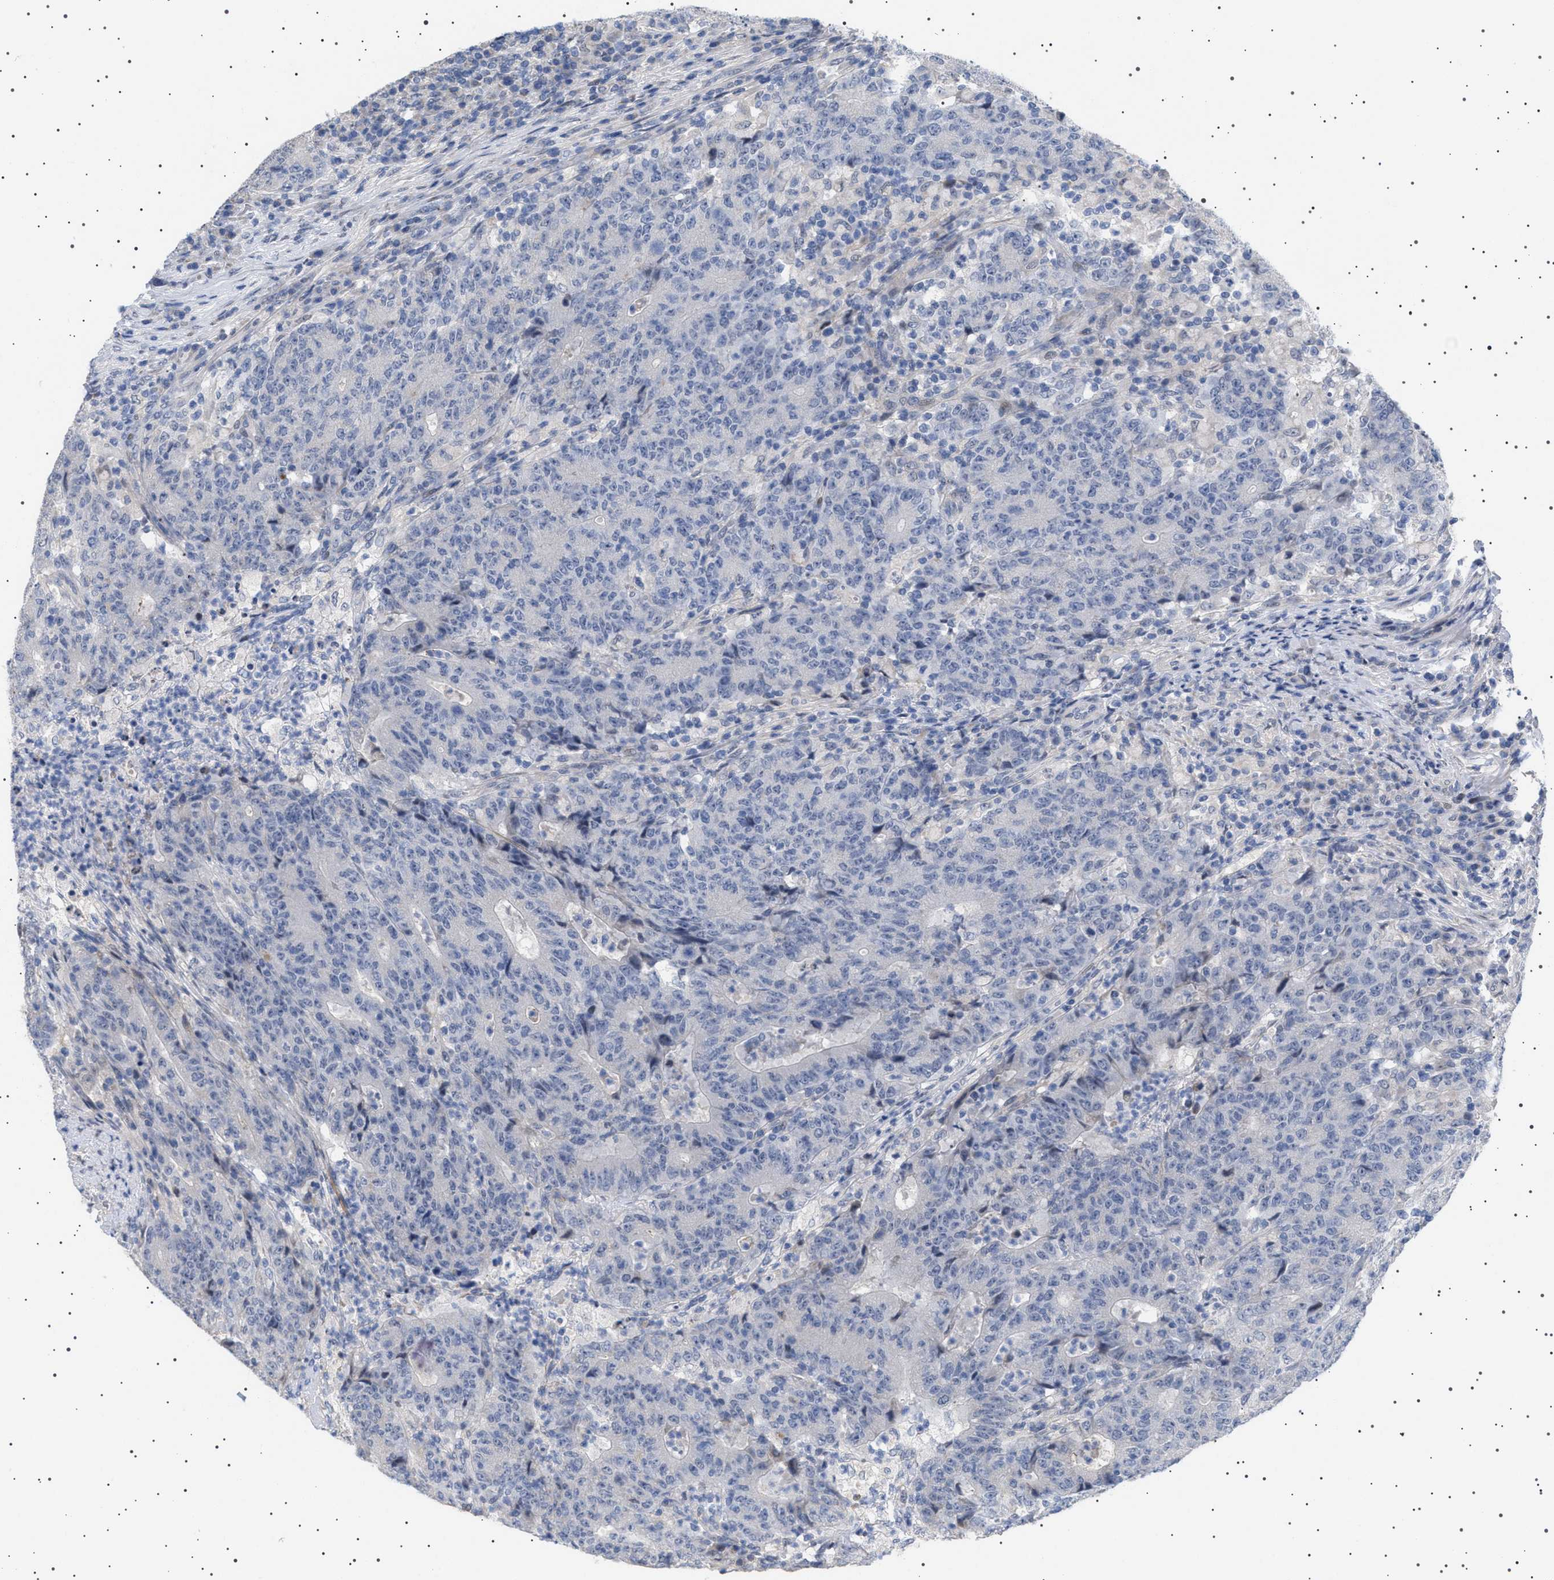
{"staining": {"intensity": "negative", "quantity": "none", "location": "none"}, "tissue": "colorectal cancer", "cell_type": "Tumor cells", "image_type": "cancer", "snomed": [{"axis": "morphology", "description": "Normal tissue, NOS"}, {"axis": "morphology", "description": "Adenocarcinoma, NOS"}, {"axis": "topography", "description": "Colon"}], "caption": "IHC image of human colorectal adenocarcinoma stained for a protein (brown), which exhibits no staining in tumor cells.", "gene": "HTR1A", "patient": {"sex": "female", "age": 75}}